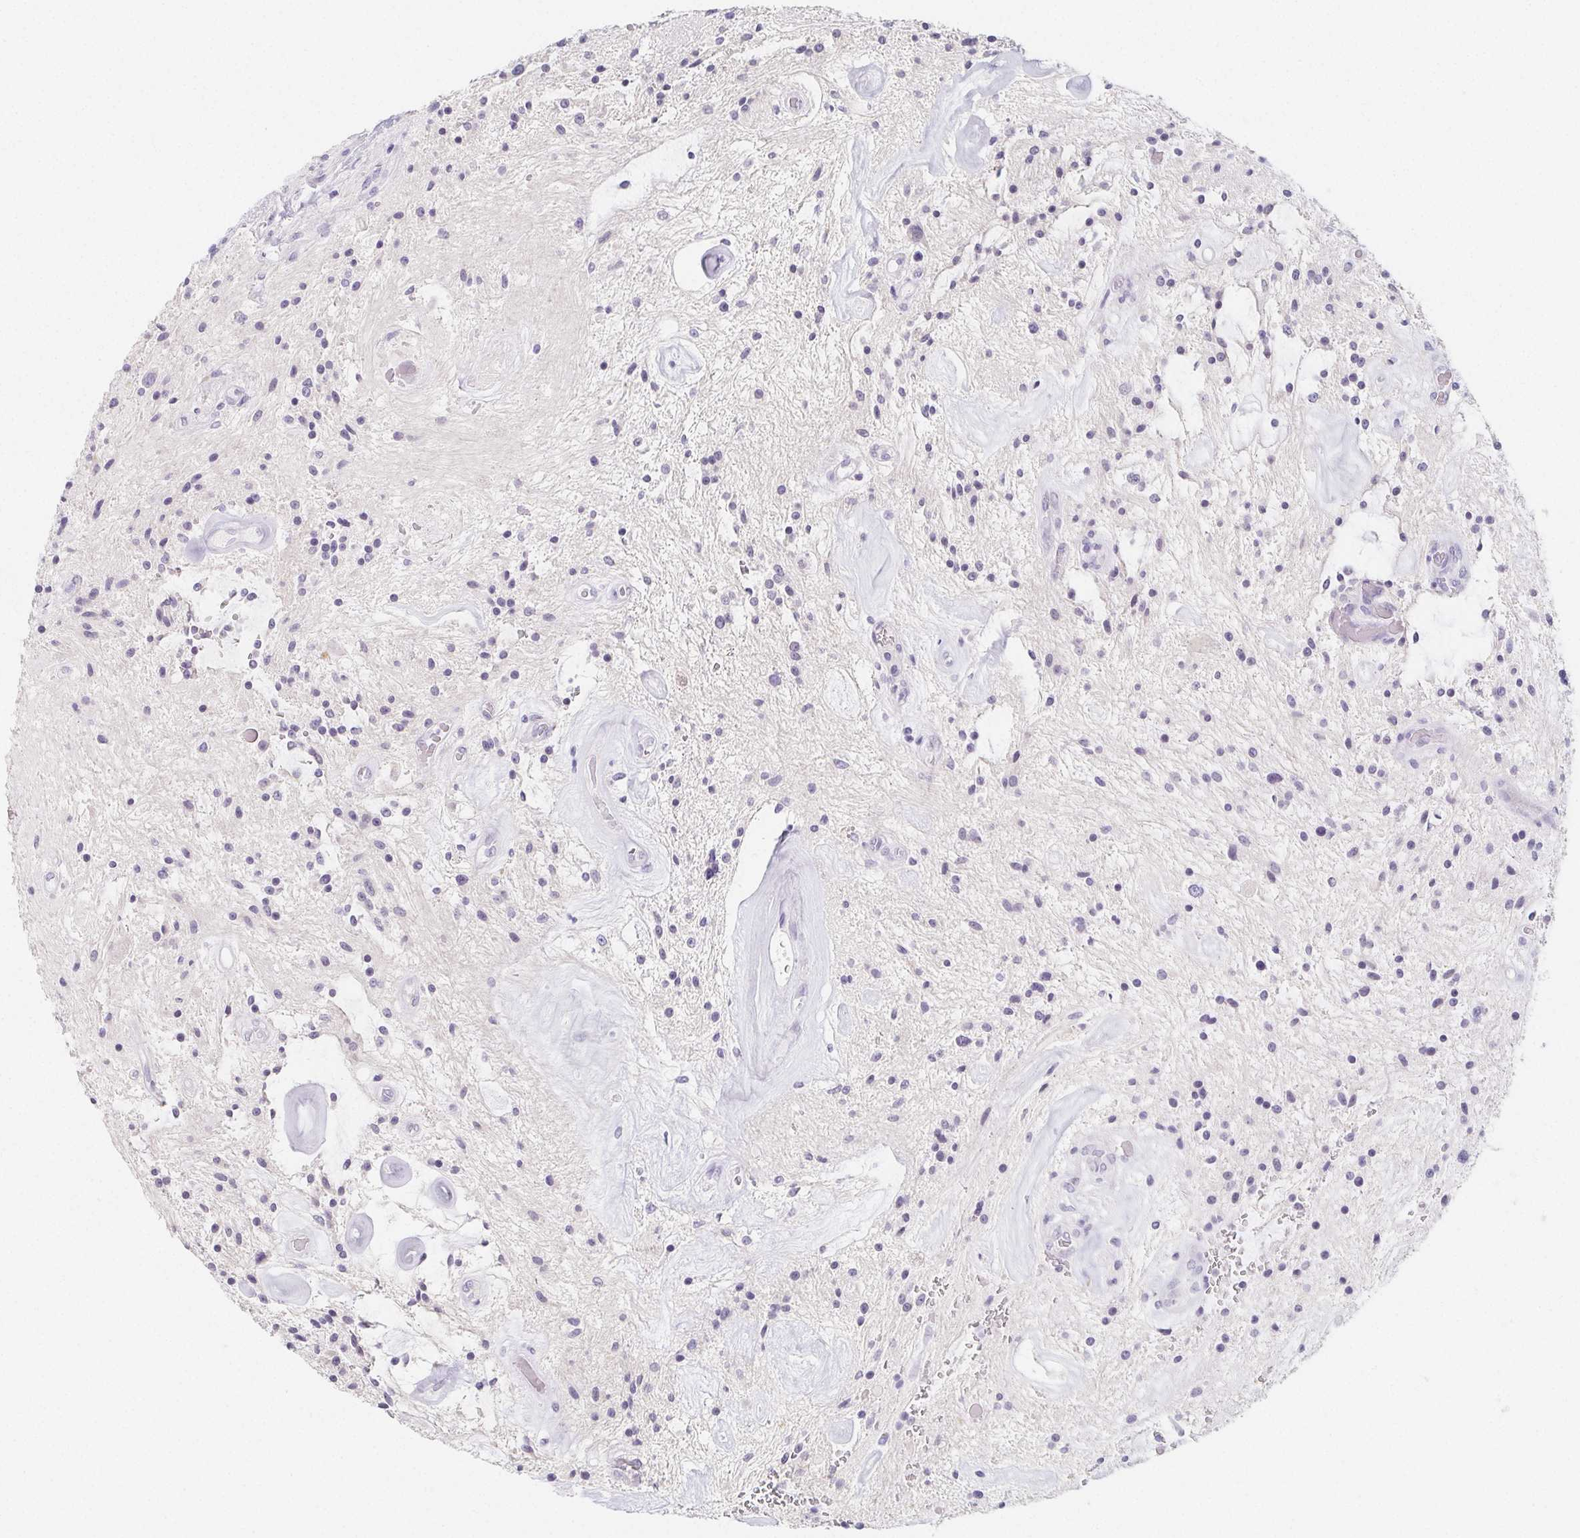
{"staining": {"intensity": "negative", "quantity": "none", "location": "none"}, "tissue": "glioma", "cell_type": "Tumor cells", "image_type": "cancer", "snomed": [{"axis": "morphology", "description": "Glioma, malignant, Low grade"}, {"axis": "topography", "description": "Cerebellum"}], "caption": "Immunohistochemistry image of glioma stained for a protein (brown), which displays no positivity in tumor cells.", "gene": "GLIPR1L1", "patient": {"sex": "female", "age": 14}}